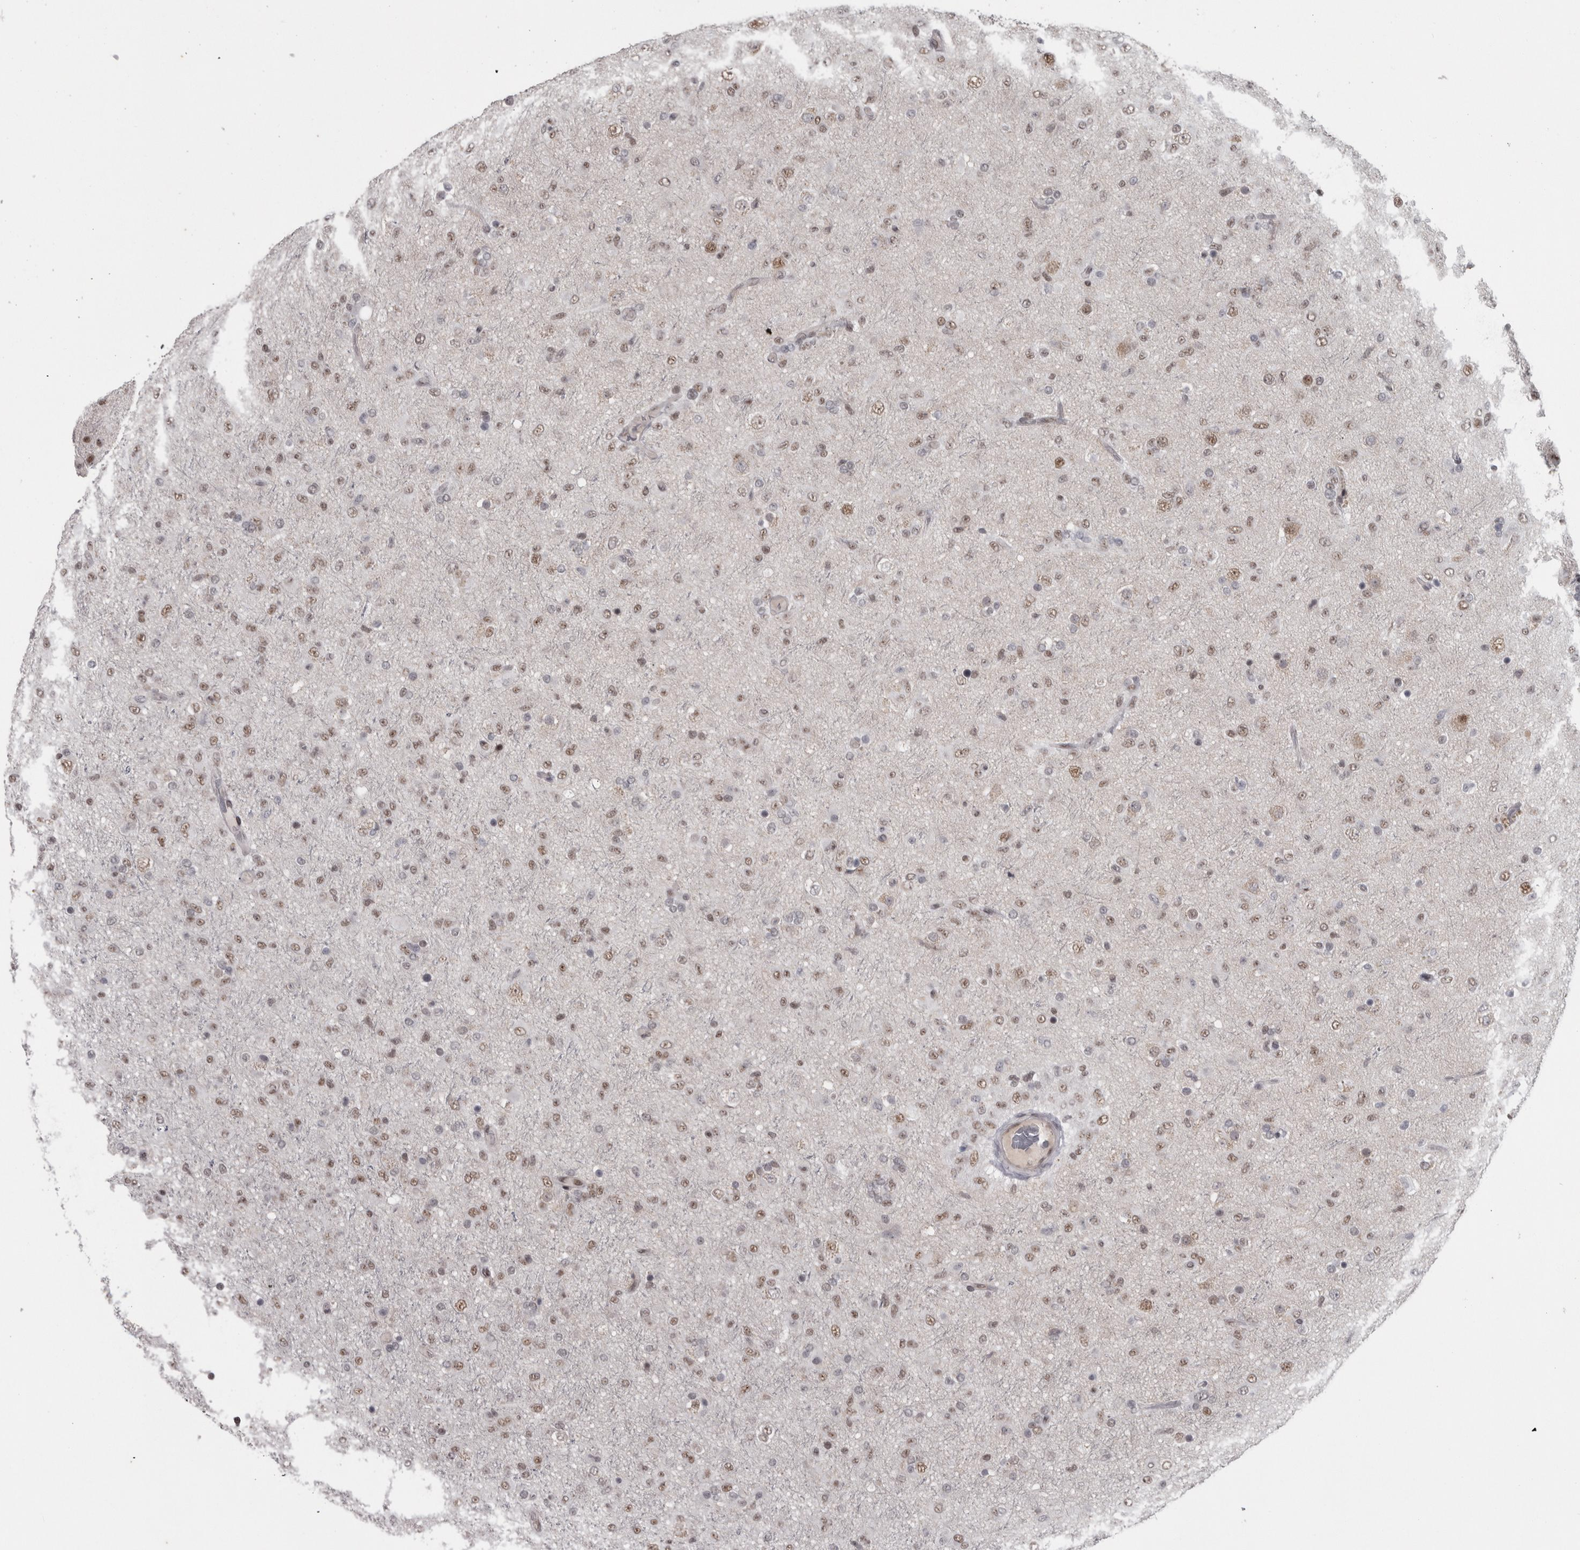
{"staining": {"intensity": "weak", "quantity": "25%-75%", "location": "nuclear"}, "tissue": "glioma", "cell_type": "Tumor cells", "image_type": "cancer", "snomed": [{"axis": "morphology", "description": "Glioma, malignant, Low grade"}, {"axis": "topography", "description": "Brain"}], "caption": "Weak nuclear positivity is appreciated in about 25%-75% of tumor cells in glioma.", "gene": "MICU3", "patient": {"sex": "male", "age": 65}}